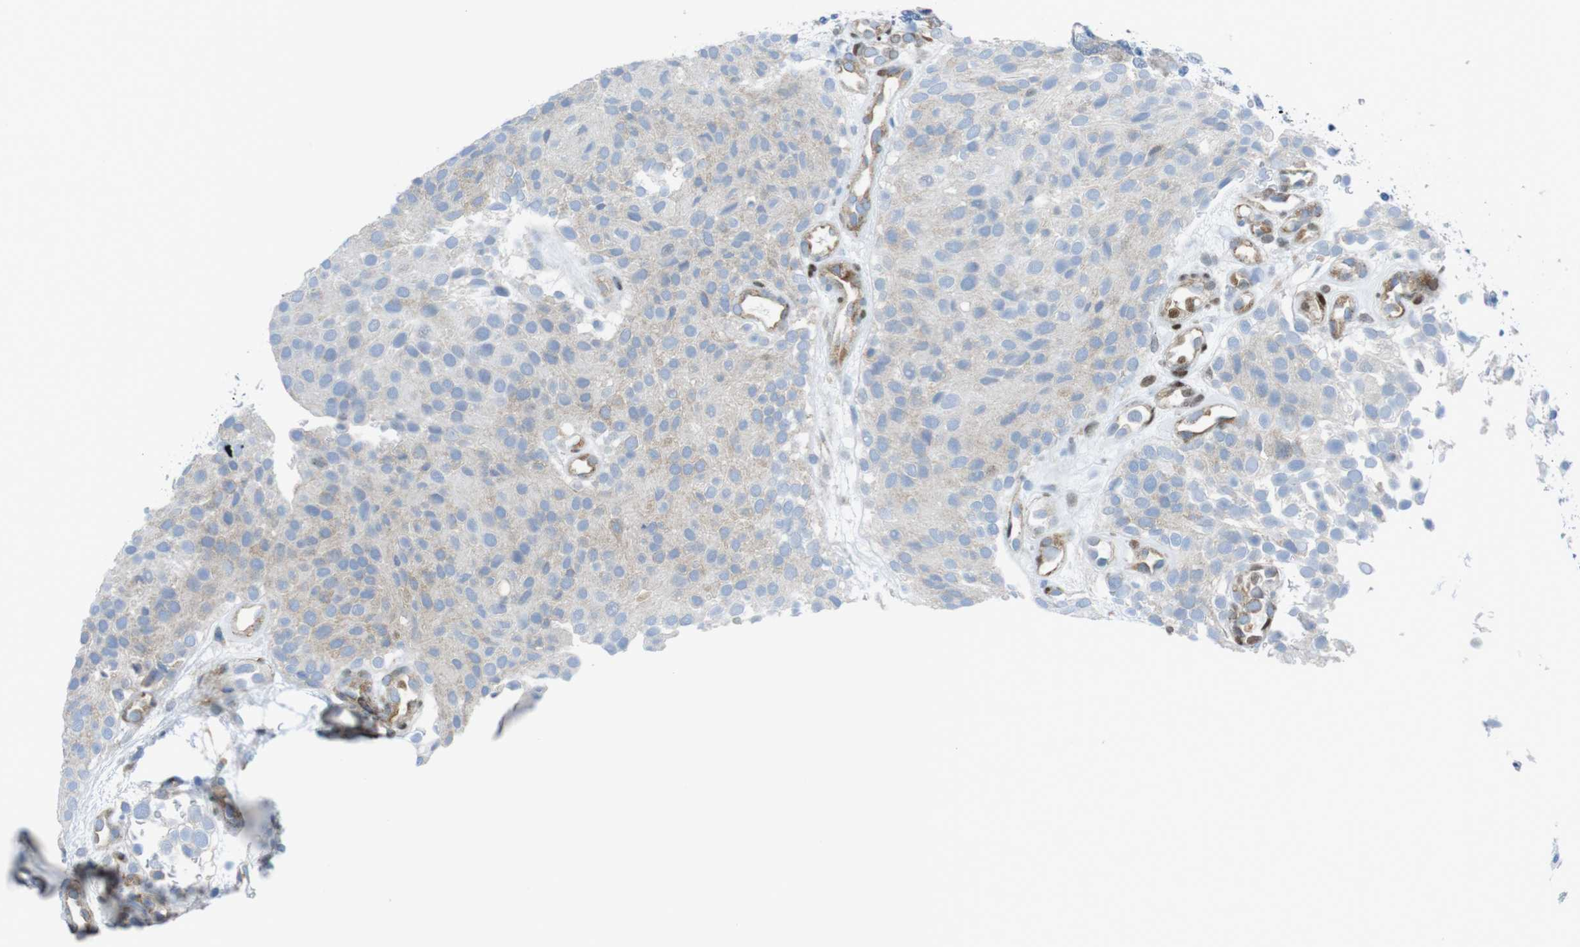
{"staining": {"intensity": "weak", "quantity": "<25%", "location": "cytoplasmic/membranous"}, "tissue": "urothelial cancer", "cell_type": "Tumor cells", "image_type": "cancer", "snomed": [{"axis": "morphology", "description": "Urothelial carcinoma, Low grade"}, {"axis": "topography", "description": "Urinary bladder"}], "caption": "This is an immunohistochemistry (IHC) histopathology image of urothelial carcinoma (low-grade). There is no positivity in tumor cells.", "gene": "DIAPH2", "patient": {"sex": "male", "age": 78}}